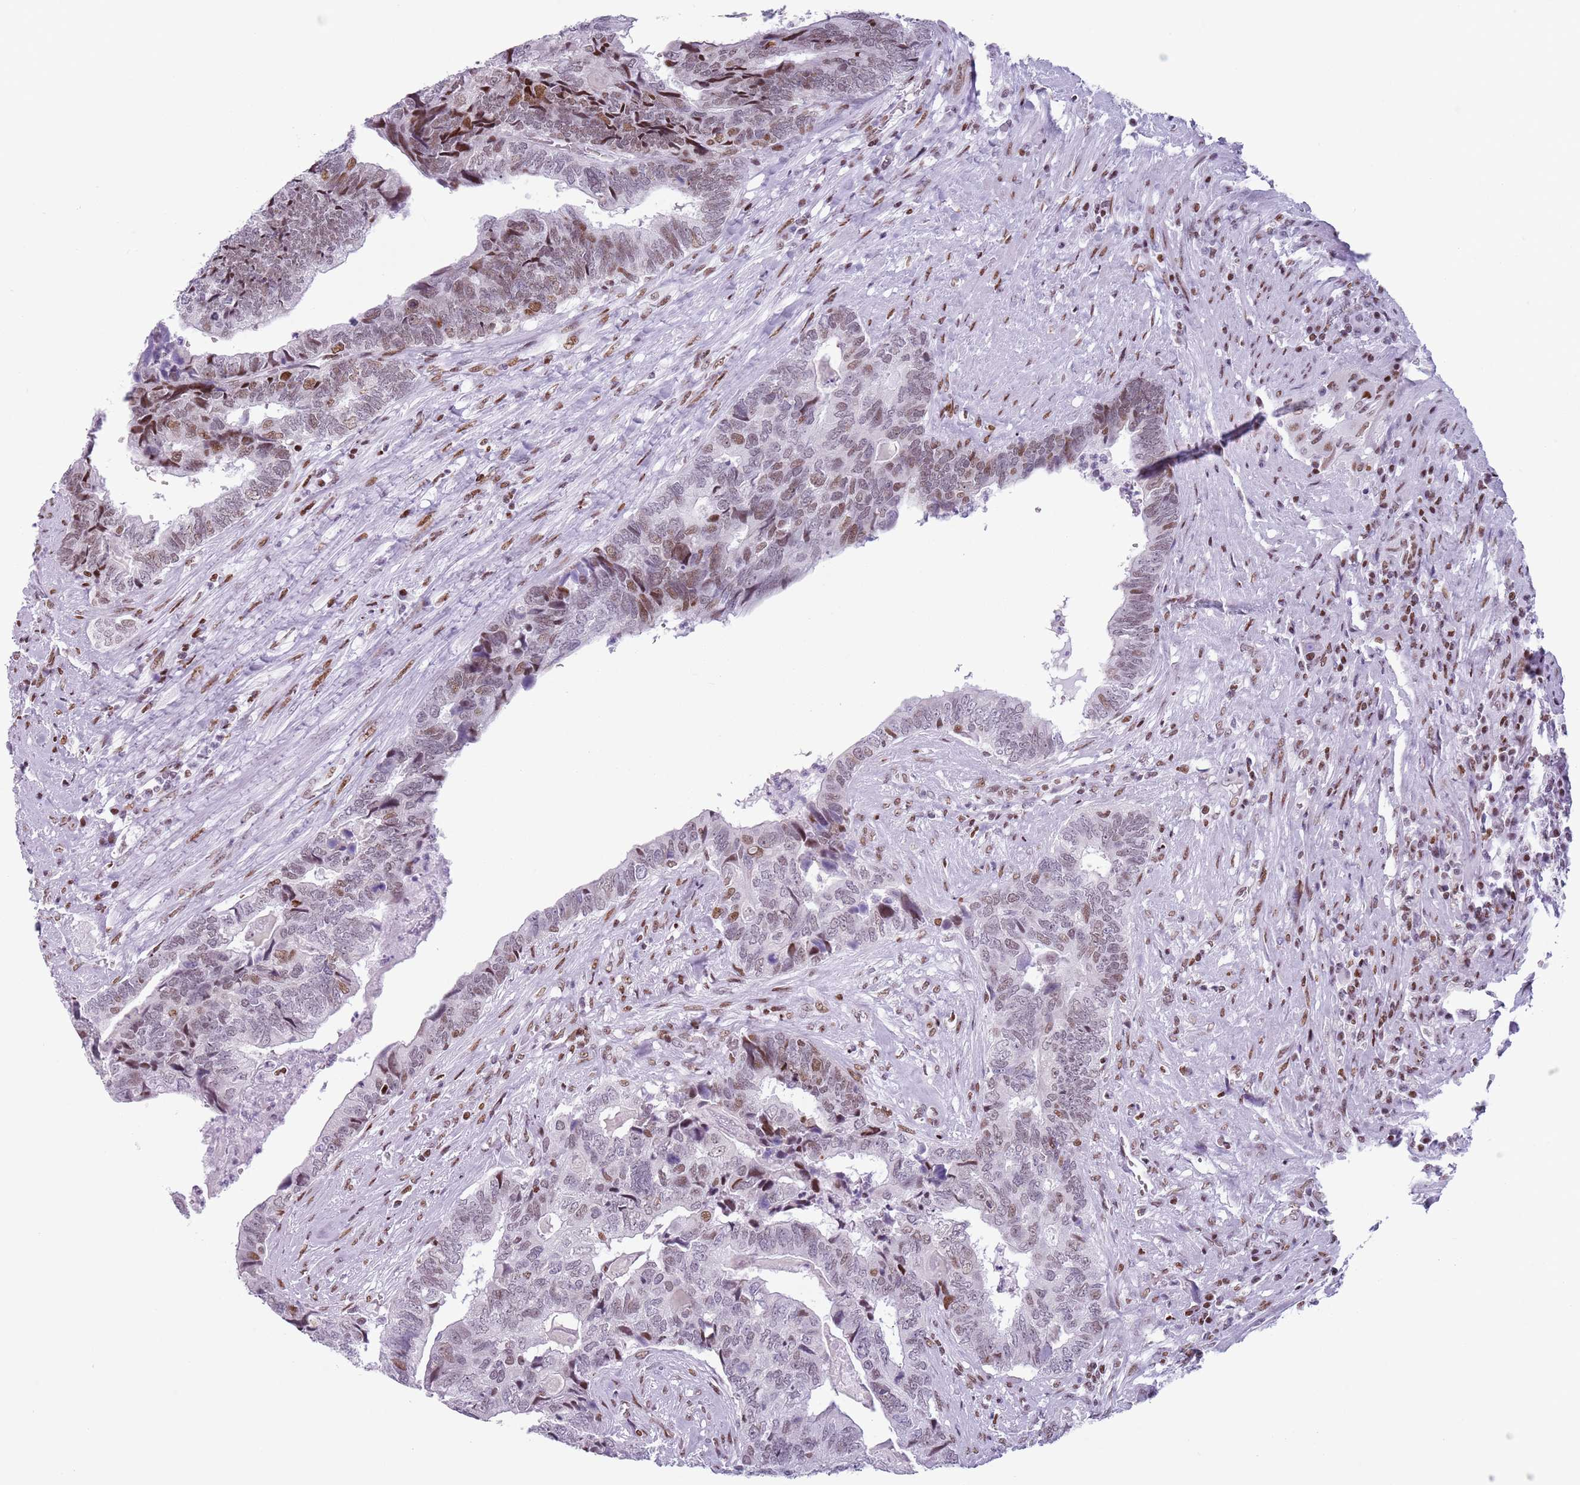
{"staining": {"intensity": "moderate", "quantity": "25%-75%", "location": "nuclear"}, "tissue": "colorectal cancer", "cell_type": "Tumor cells", "image_type": "cancer", "snomed": [{"axis": "morphology", "description": "Adenocarcinoma, NOS"}, {"axis": "topography", "description": "Colon"}], "caption": "The immunohistochemical stain labels moderate nuclear staining in tumor cells of colorectal cancer (adenocarcinoma) tissue.", "gene": "FAM104B", "patient": {"sex": "female", "age": 67}}